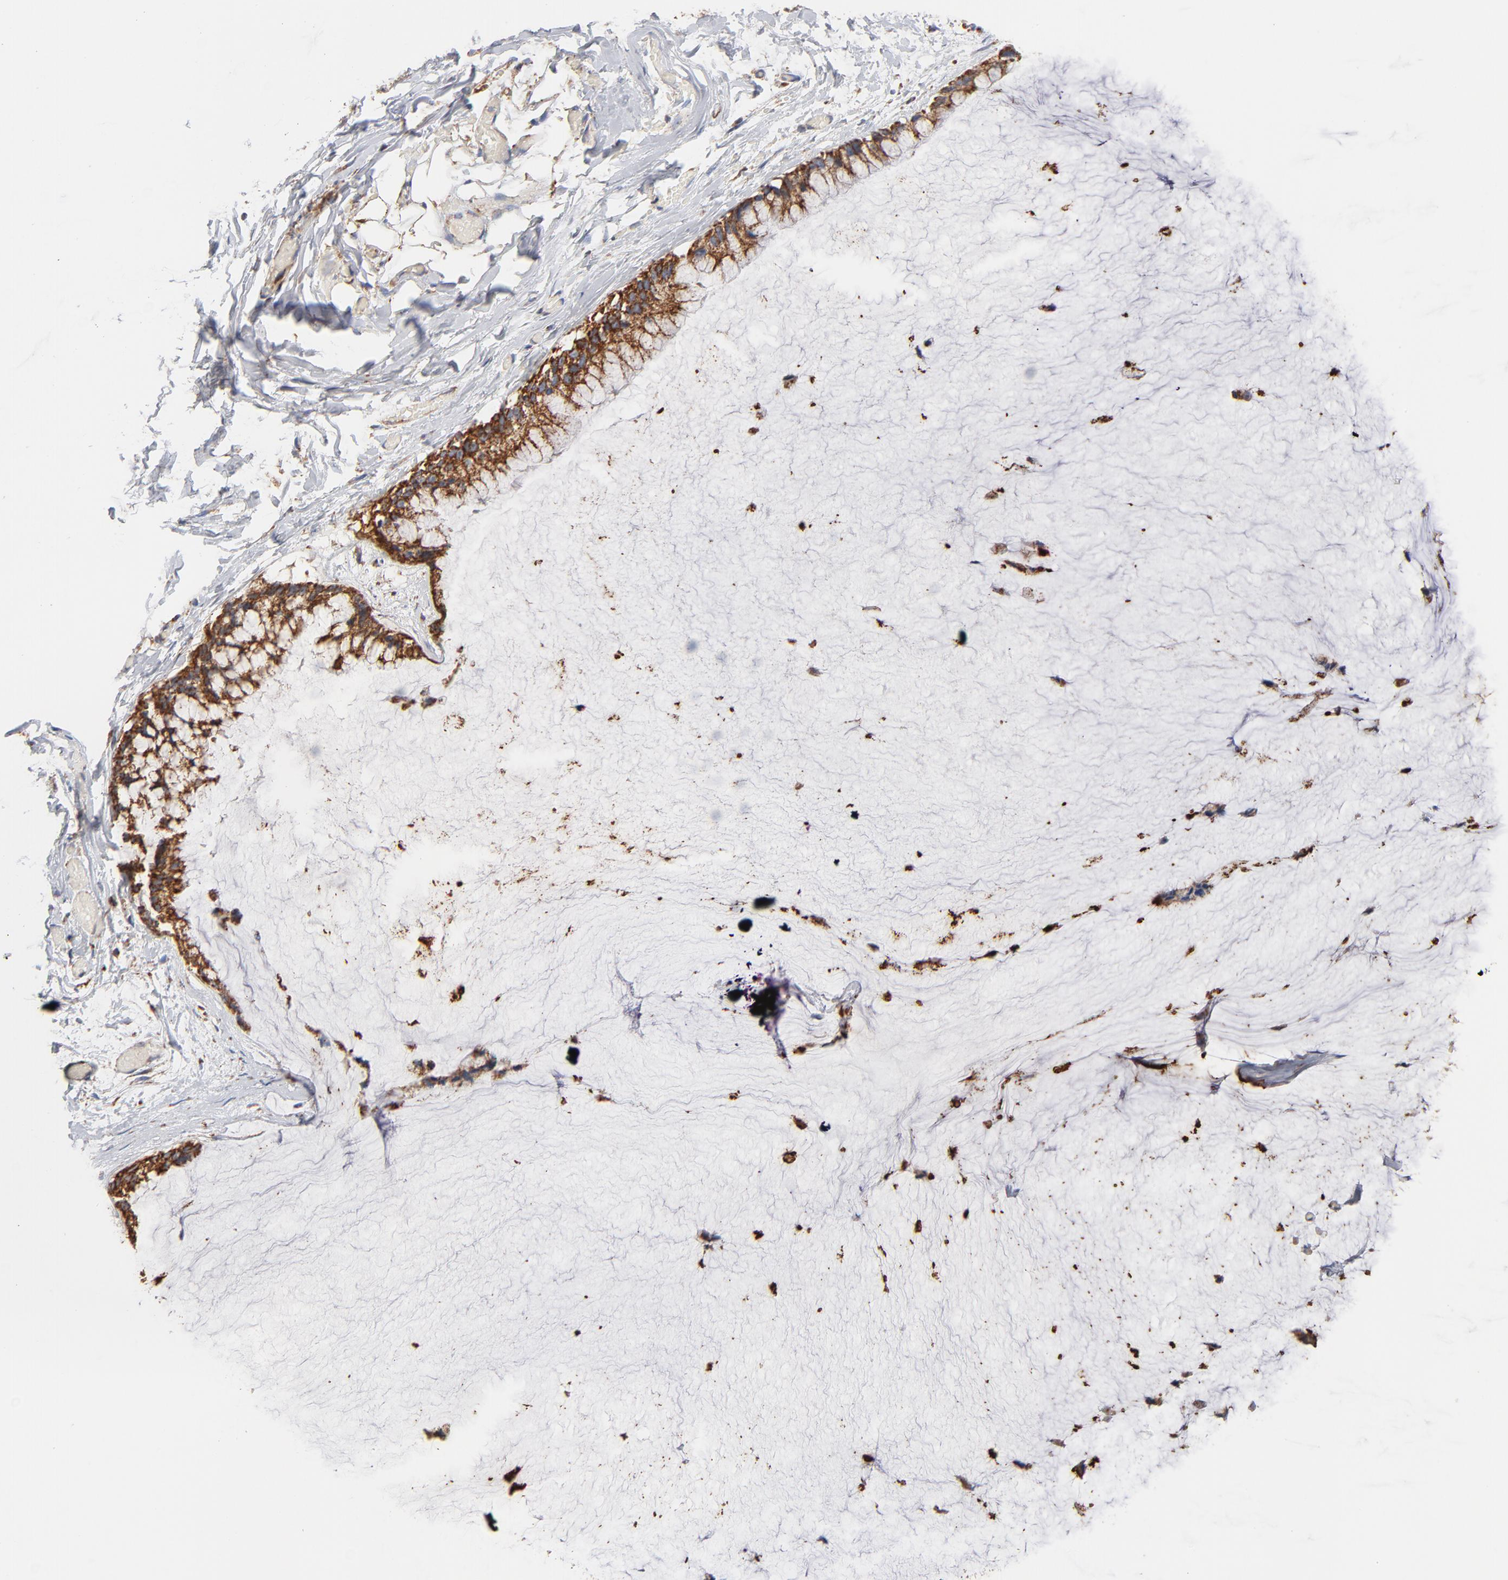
{"staining": {"intensity": "strong", "quantity": ">75%", "location": "cytoplasmic/membranous"}, "tissue": "ovarian cancer", "cell_type": "Tumor cells", "image_type": "cancer", "snomed": [{"axis": "morphology", "description": "Cystadenocarcinoma, mucinous, NOS"}, {"axis": "topography", "description": "Ovary"}], "caption": "Brown immunohistochemical staining in human ovarian cancer shows strong cytoplasmic/membranous positivity in approximately >75% of tumor cells.", "gene": "UQCRC1", "patient": {"sex": "female", "age": 39}}